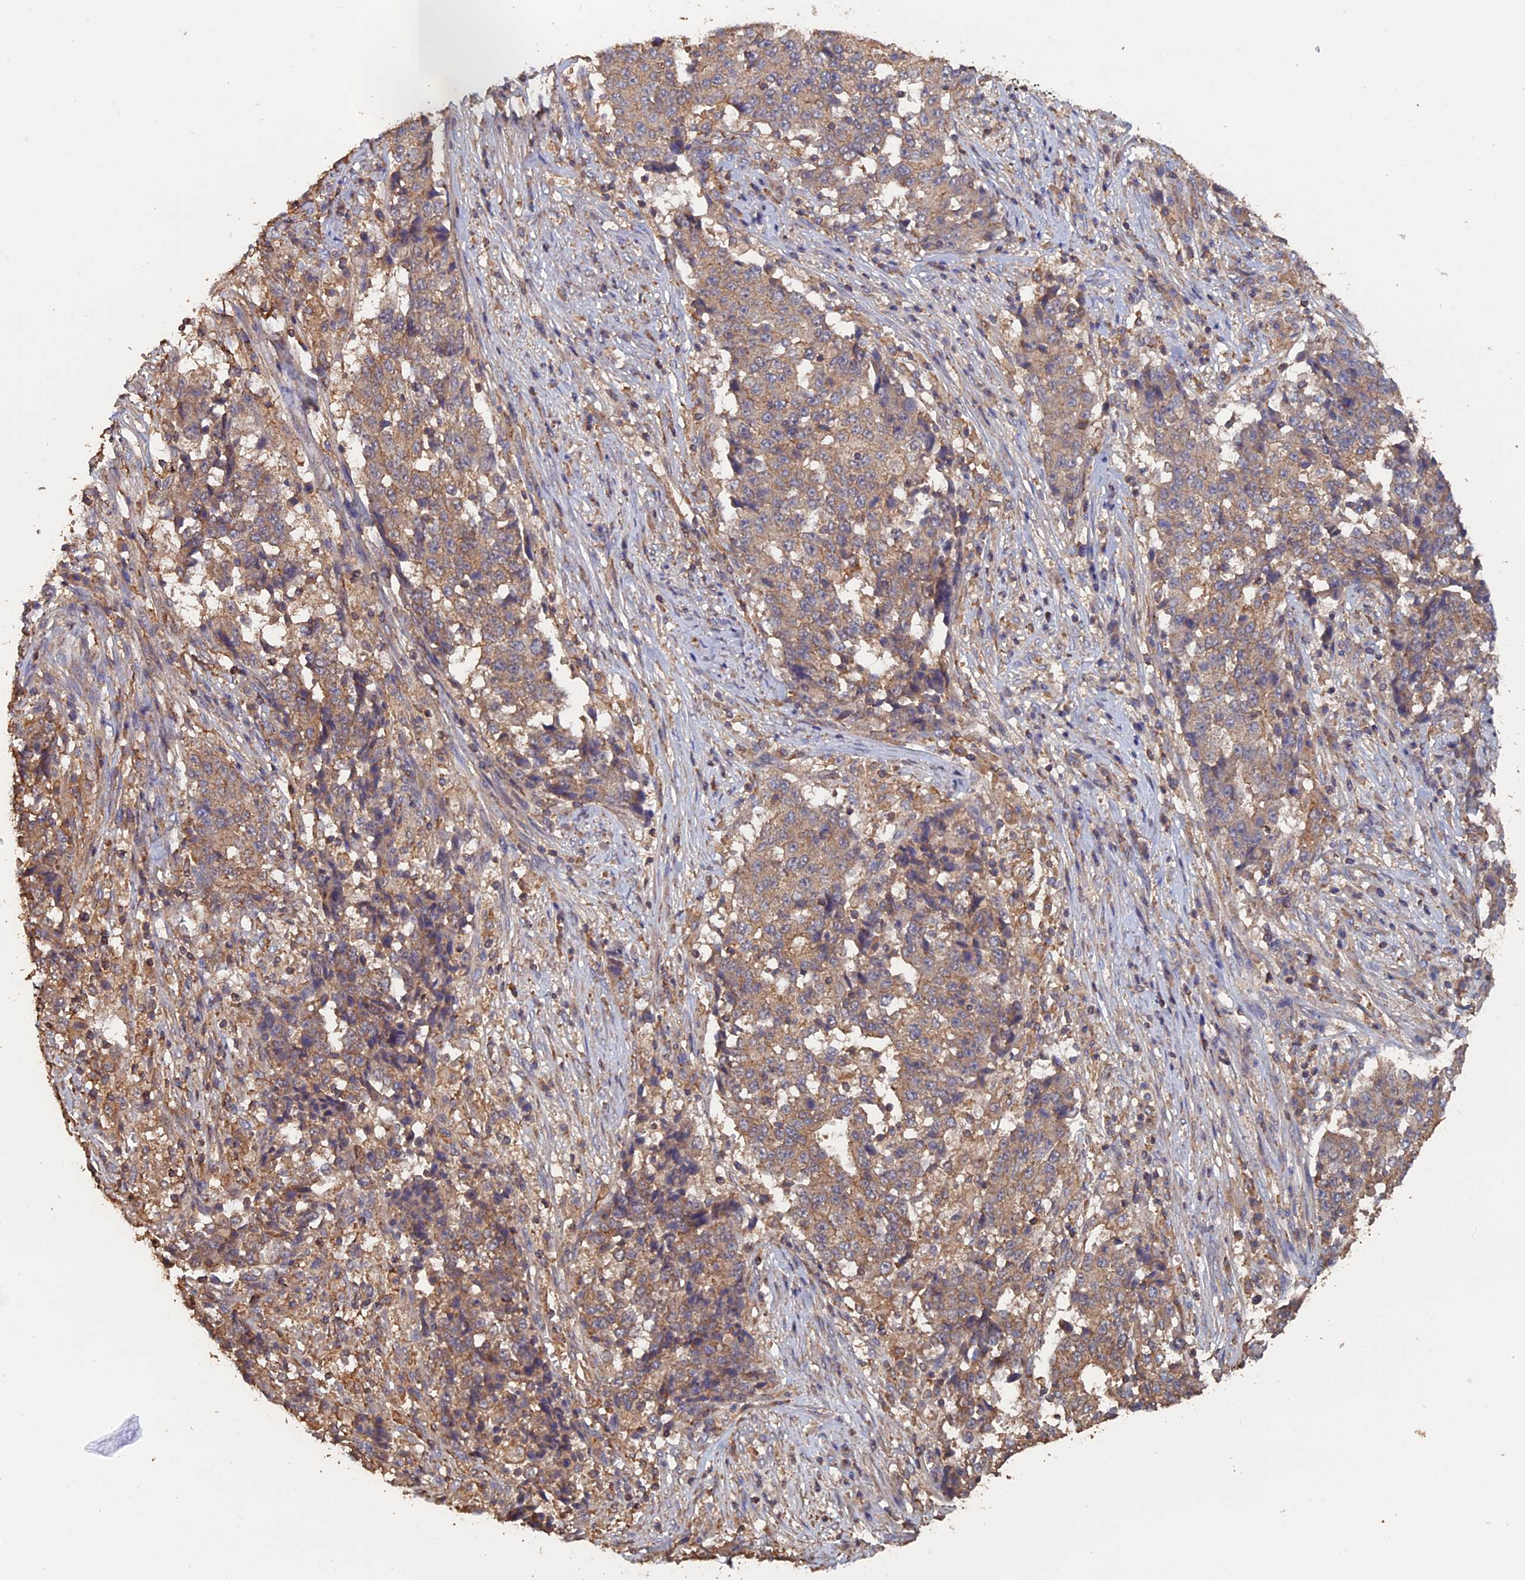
{"staining": {"intensity": "moderate", "quantity": ">75%", "location": "cytoplasmic/membranous"}, "tissue": "stomach cancer", "cell_type": "Tumor cells", "image_type": "cancer", "snomed": [{"axis": "morphology", "description": "Adenocarcinoma, NOS"}, {"axis": "topography", "description": "Stomach"}], "caption": "DAB immunohistochemical staining of human stomach adenocarcinoma displays moderate cytoplasmic/membranous protein staining in approximately >75% of tumor cells.", "gene": "PIGQ", "patient": {"sex": "male", "age": 59}}